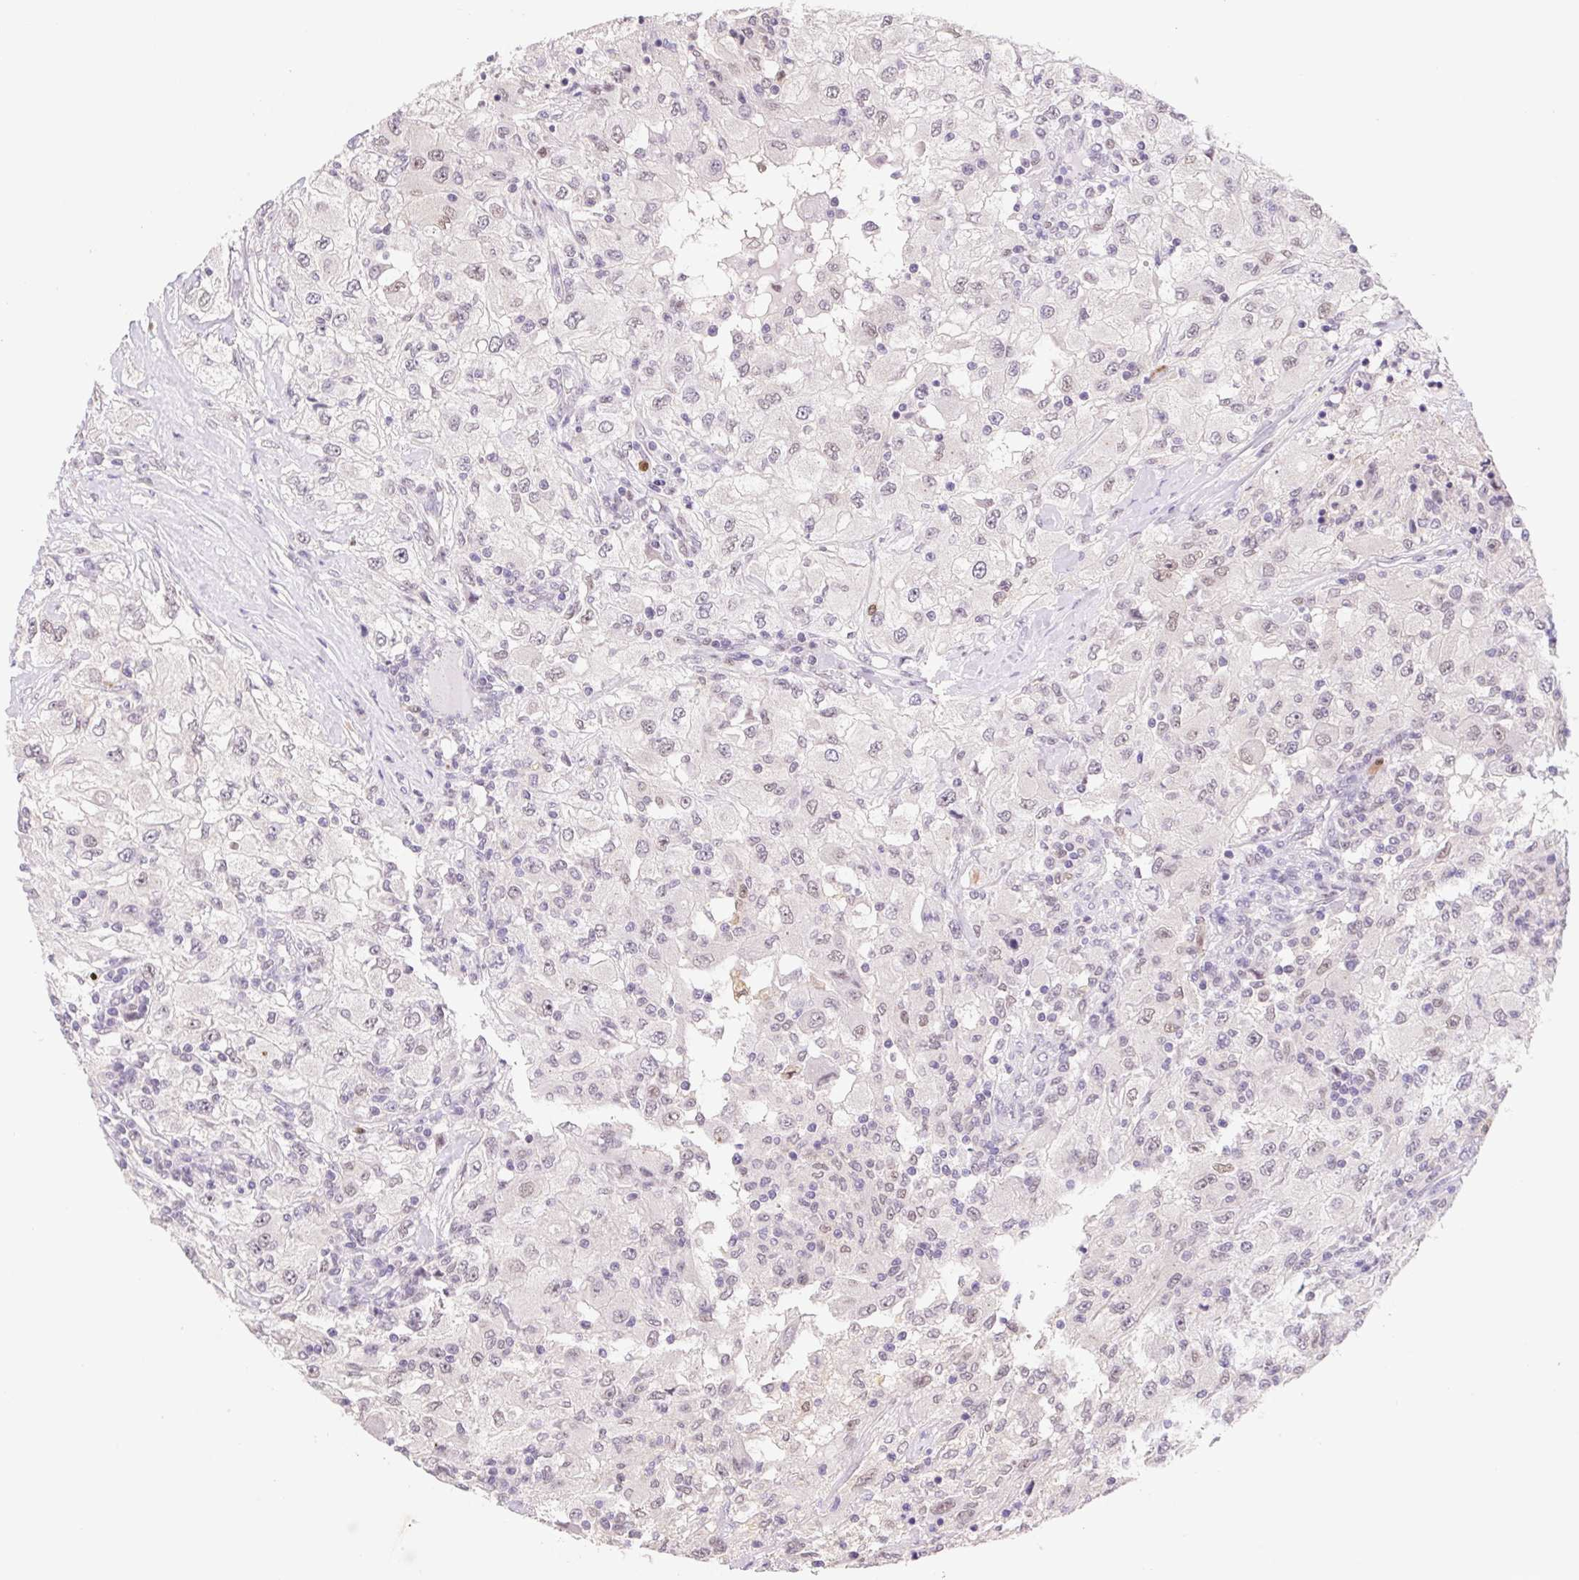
{"staining": {"intensity": "negative", "quantity": "none", "location": "none"}, "tissue": "renal cancer", "cell_type": "Tumor cells", "image_type": "cancer", "snomed": [{"axis": "morphology", "description": "Adenocarcinoma, NOS"}, {"axis": "topography", "description": "Kidney"}], "caption": "The immunohistochemistry micrograph has no significant positivity in tumor cells of adenocarcinoma (renal) tissue.", "gene": "L3MBTL4", "patient": {"sex": "female", "age": 67}}